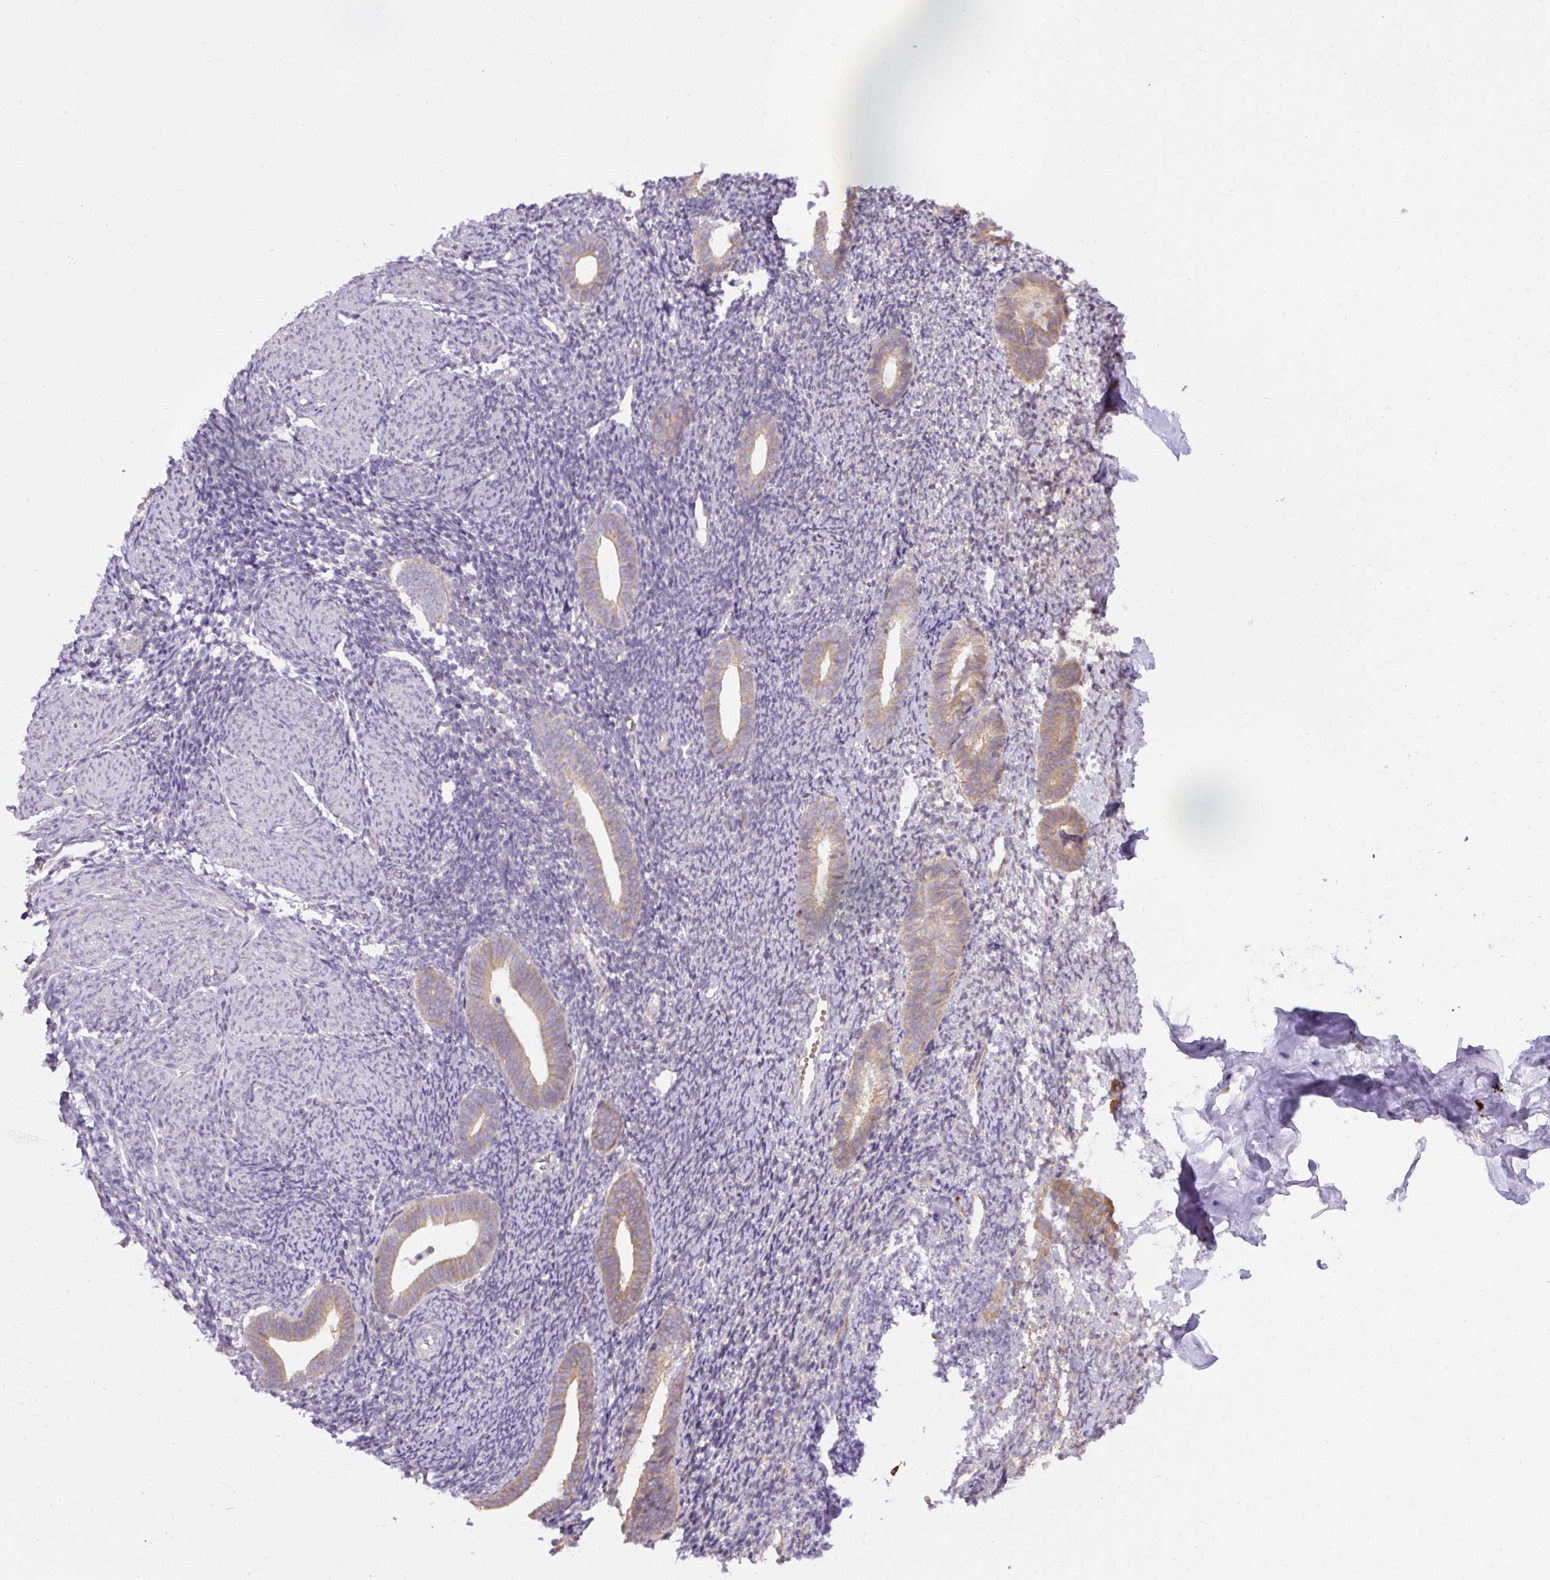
{"staining": {"intensity": "negative", "quantity": "none", "location": "none"}, "tissue": "endometrium", "cell_type": "Cells in endometrial stroma", "image_type": "normal", "snomed": [{"axis": "morphology", "description": "Normal tissue, NOS"}, {"axis": "topography", "description": "Endometrium"}], "caption": "Immunohistochemistry of benign human endometrium shows no positivity in cells in endometrial stroma. Brightfield microscopy of immunohistochemistry stained with DAB (brown) and hematoxylin (blue), captured at high magnification.", "gene": "FAM149A", "patient": {"sex": "female", "age": 39}}